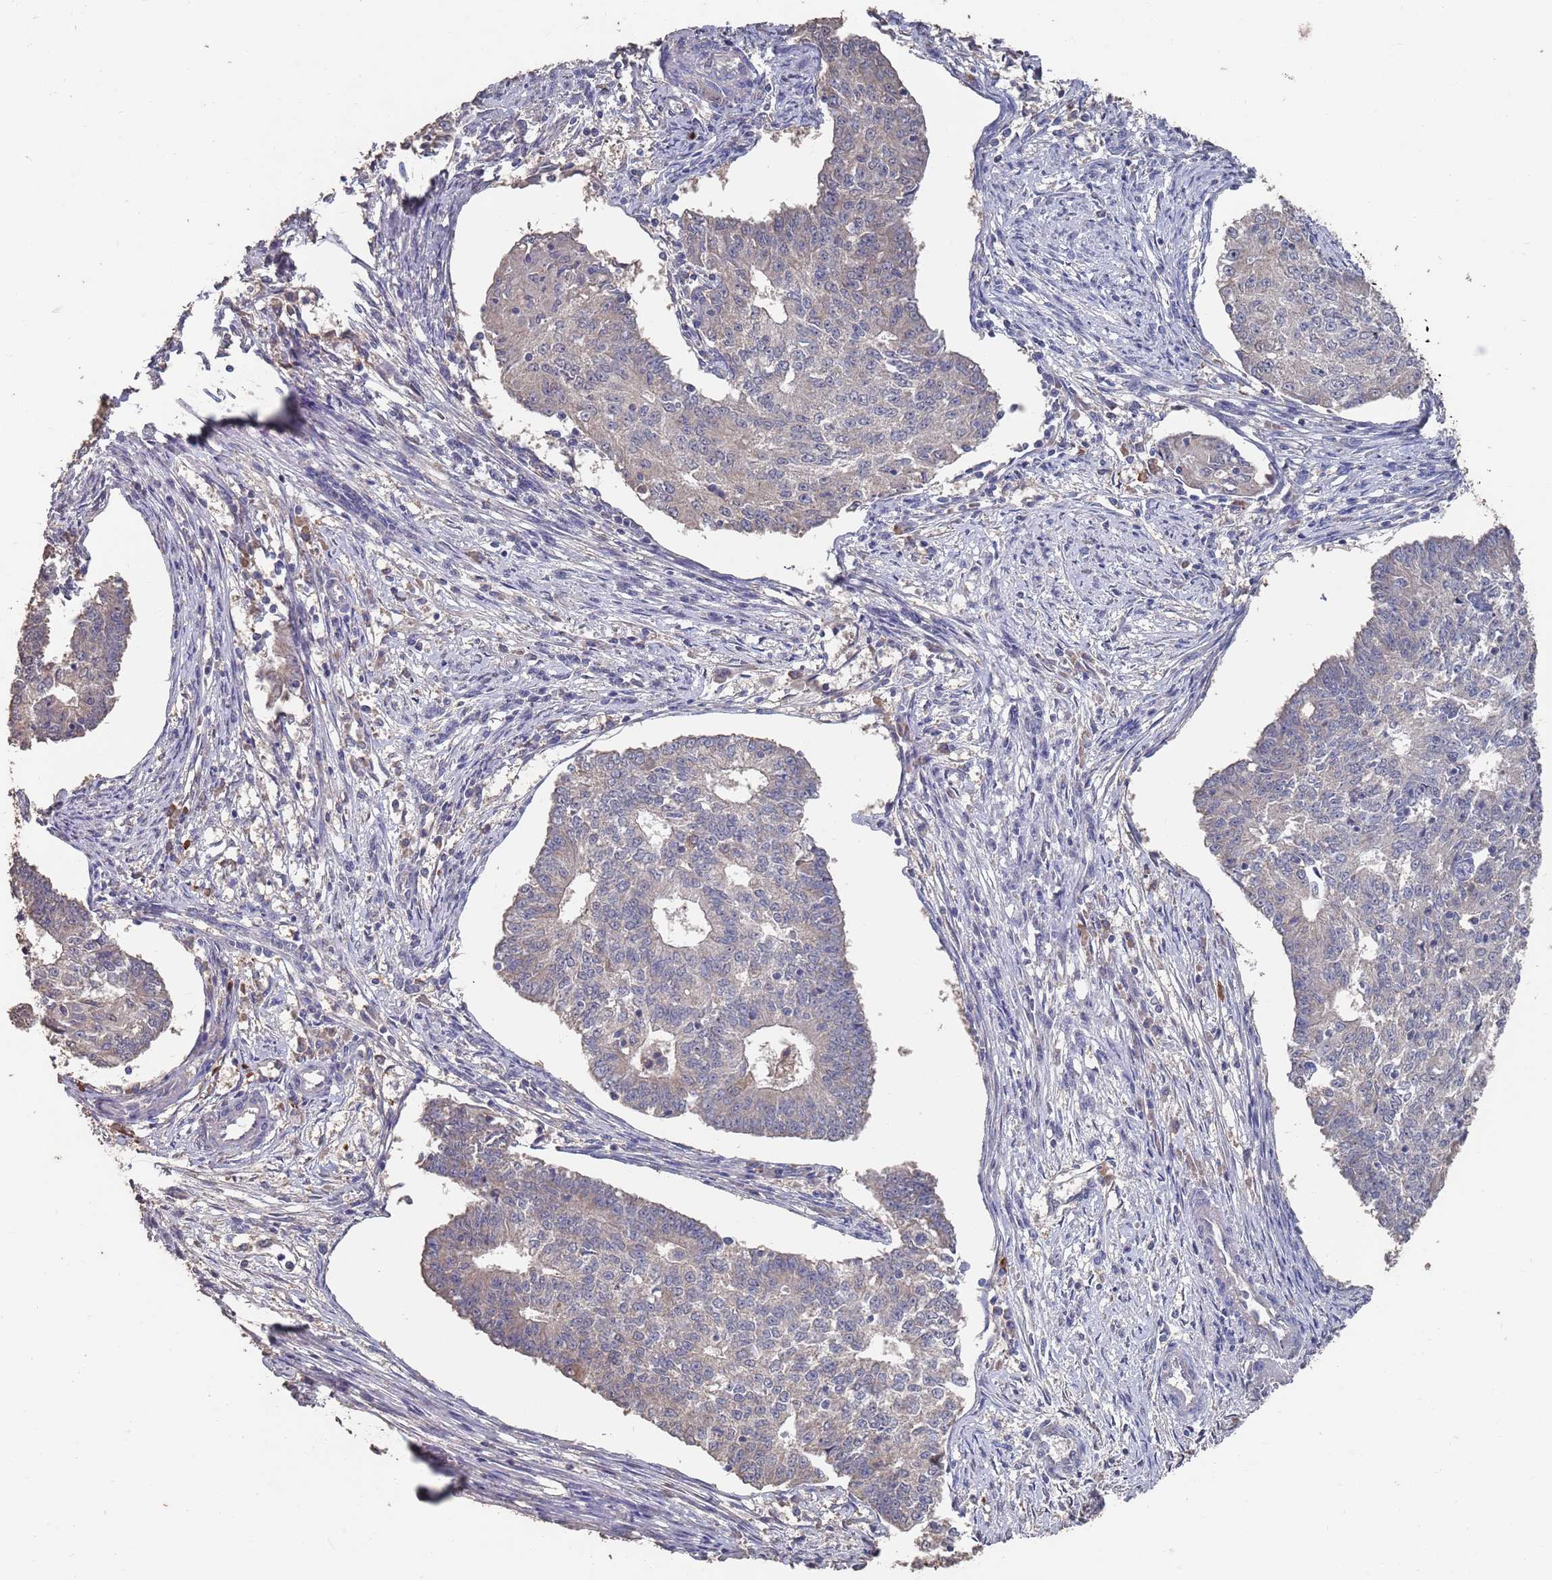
{"staining": {"intensity": "negative", "quantity": "none", "location": "none"}, "tissue": "endometrial cancer", "cell_type": "Tumor cells", "image_type": "cancer", "snomed": [{"axis": "morphology", "description": "Adenocarcinoma, NOS"}, {"axis": "topography", "description": "Endometrium"}], "caption": "Micrograph shows no protein positivity in tumor cells of endometrial adenocarcinoma tissue.", "gene": "BTBD18", "patient": {"sex": "female", "age": 56}}